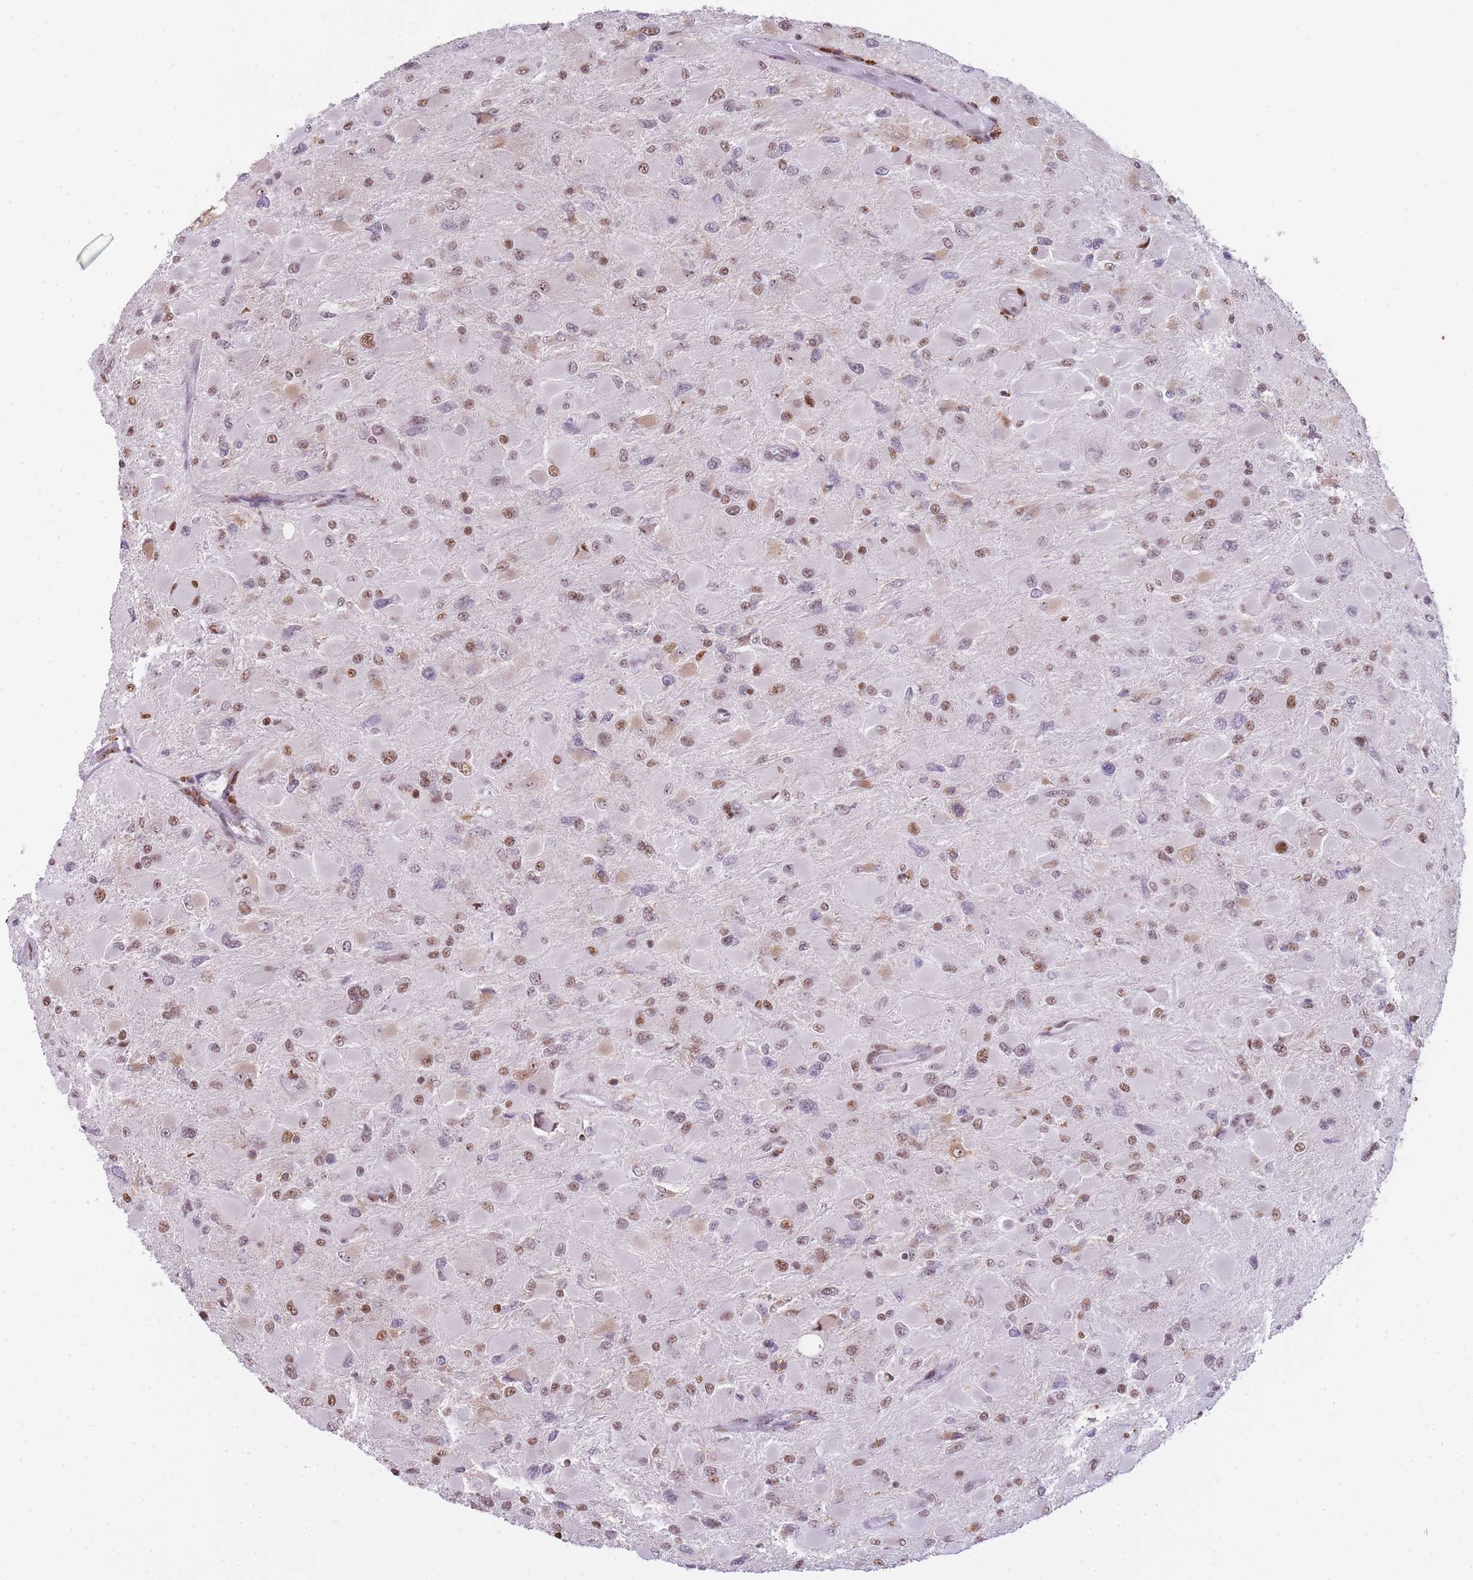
{"staining": {"intensity": "moderate", "quantity": "25%-75%", "location": "nuclear"}, "tissue": "glioma", "cell_type": "Tumor cells", "image_type": "cancer", "snomed": [{"axis": "morphology", "description": "Glioma, malignant, High grade"}, {"axis": "topography", "description": "Cerebral cortex"}], "caption": "Tumor cells display moderate nuclear positivity in approximately 25%-75% of cells in high-grade glioma (malignant).", "gene": "EVC2", "patient": {"sex": "female", "age": 36}}